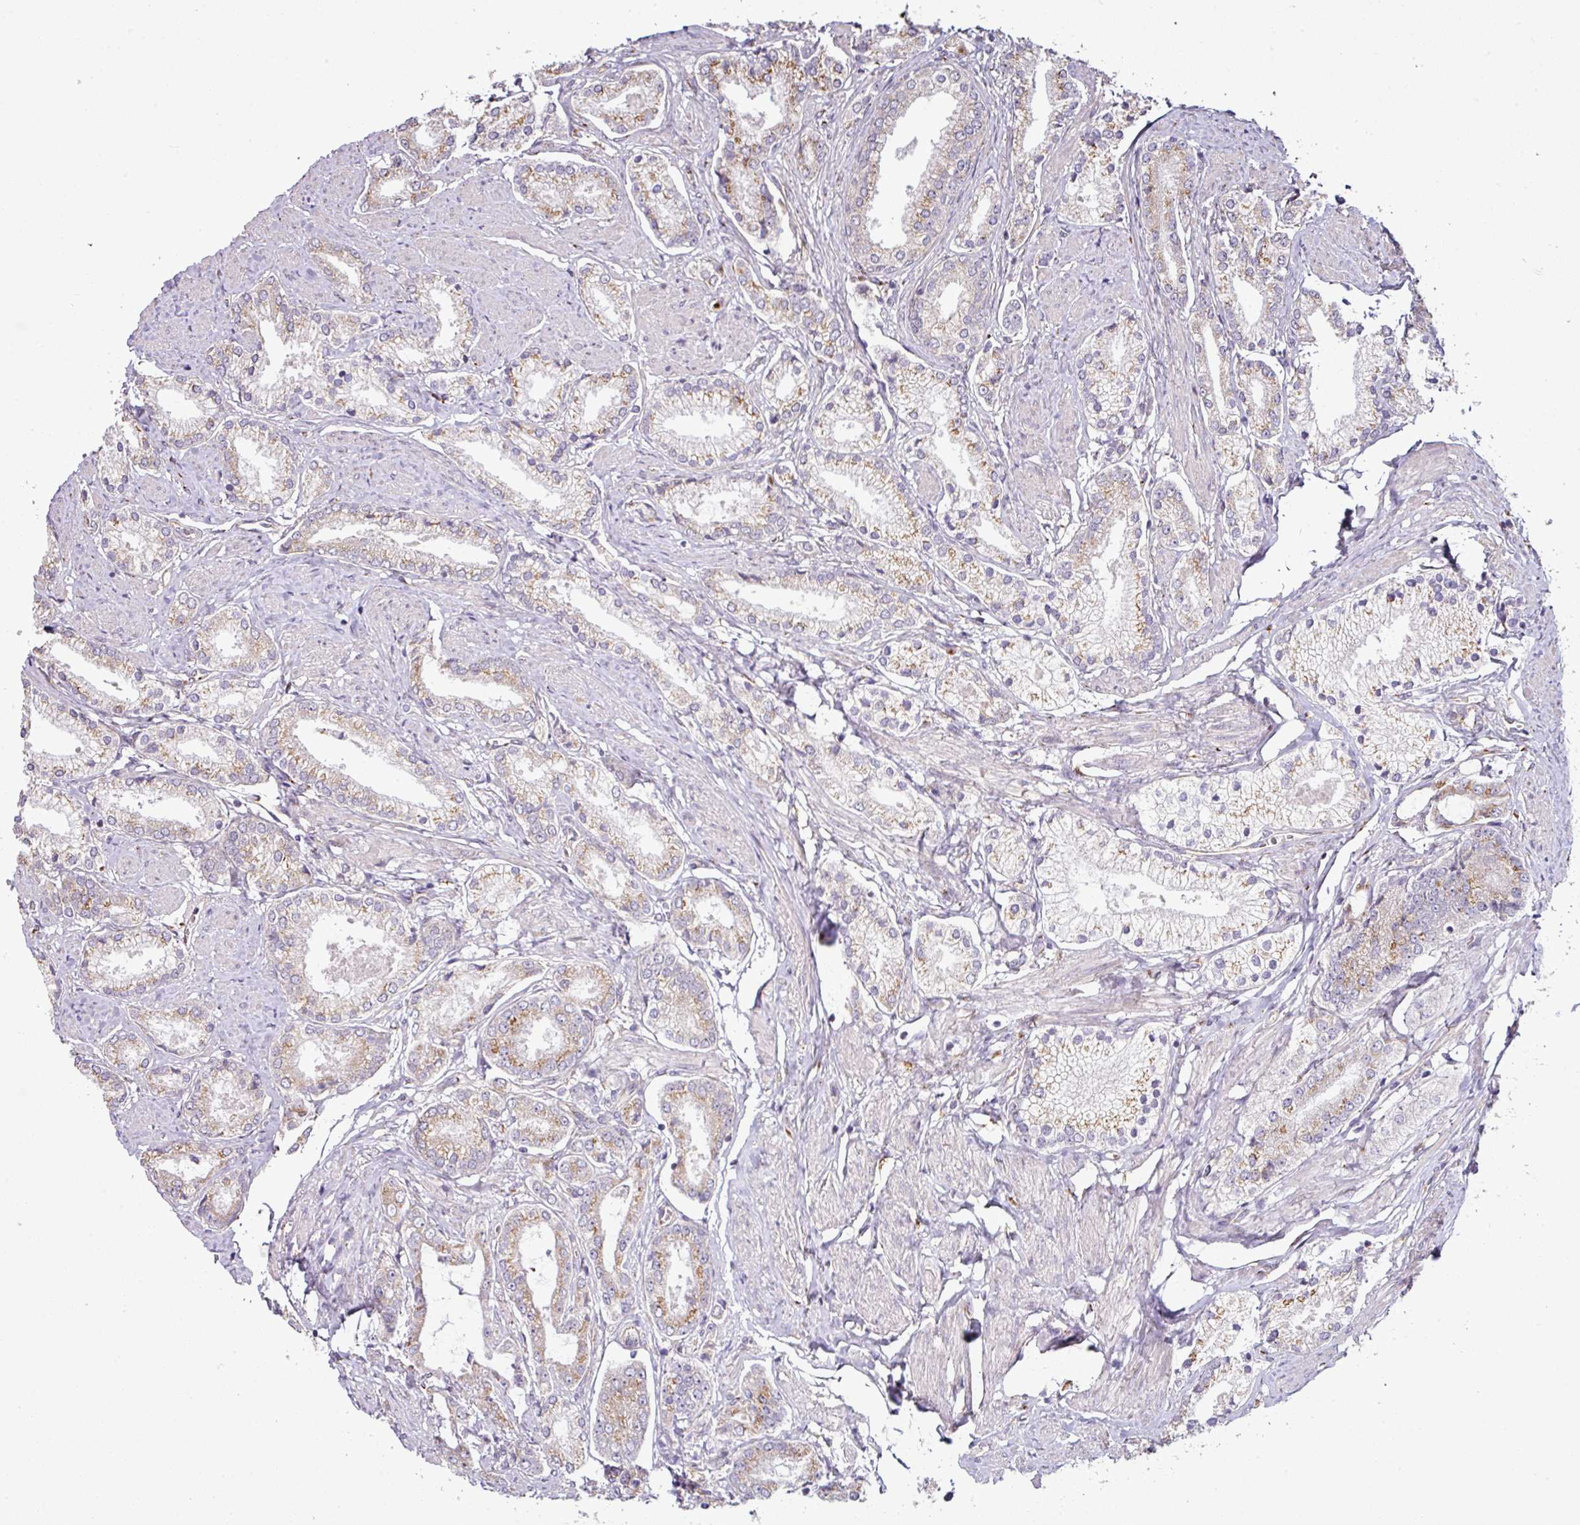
{"staining": {"intensity": "moderate", "quantity": ">75%", "location": "cytoplasmic/membranous"}, "tissue": "prostate cancer", "cell_type": "Tumor cells", "image_type": "cancer", "snomed": [{"axis": "morphology", "description": "Adenocarcinoma, High grade"}, {"axis": "topography", "description": "Prostate and seminal vesicle, NOS"}], "caption": "The micrograph shows staining of prostate cancer (adenocarcinoma (high-grade)), revealing moderate cytoplasmic/membranous protein staining (brown color) within tumor cells.", "gene": "TIMMDC1", "patient": {"sex": "male", "age": 64}}